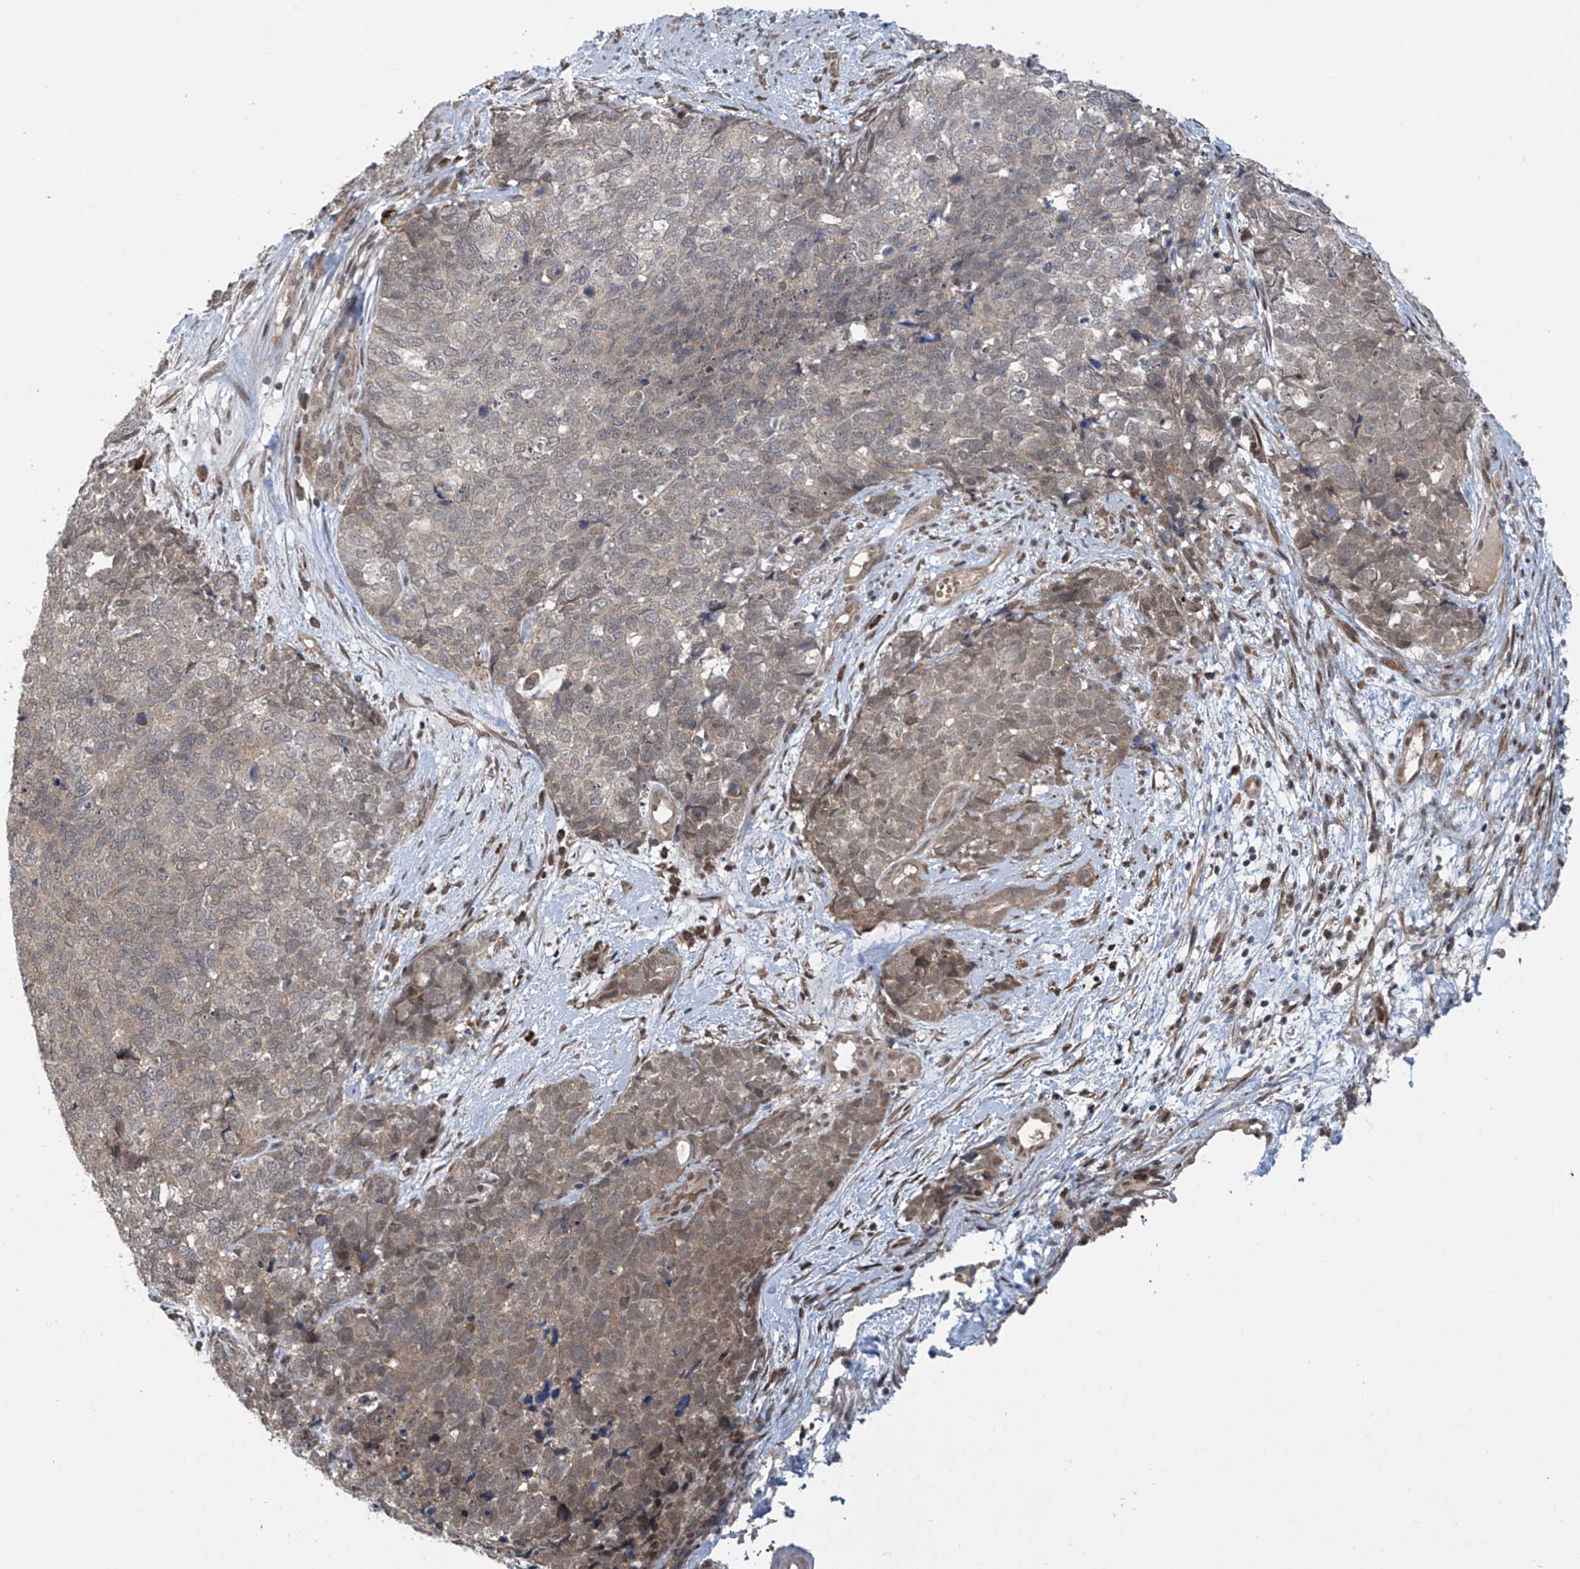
{"staining": {"intensity": "moderate", "quantity": "25%-75%", "location": "cytoplasmic/membranous"}, "tissue": "cervical cancer", "cell_type": "Tumor cells", "image_type": "cancer", "snomed": [{"axis": "morphology", "description": "Squamous cell carcinoma, NOS"}, {"axis": "topography", "description": "Cervix"}], "caption": "Moderate cytoplasmic/membranous positivity for a protein is present in approximately 25%-75% of tumor cells of squamous cell carcinoma (cervical) using IHC.", "gene": "ABHD13", "patient": {"sex": "female", "age": 63}}